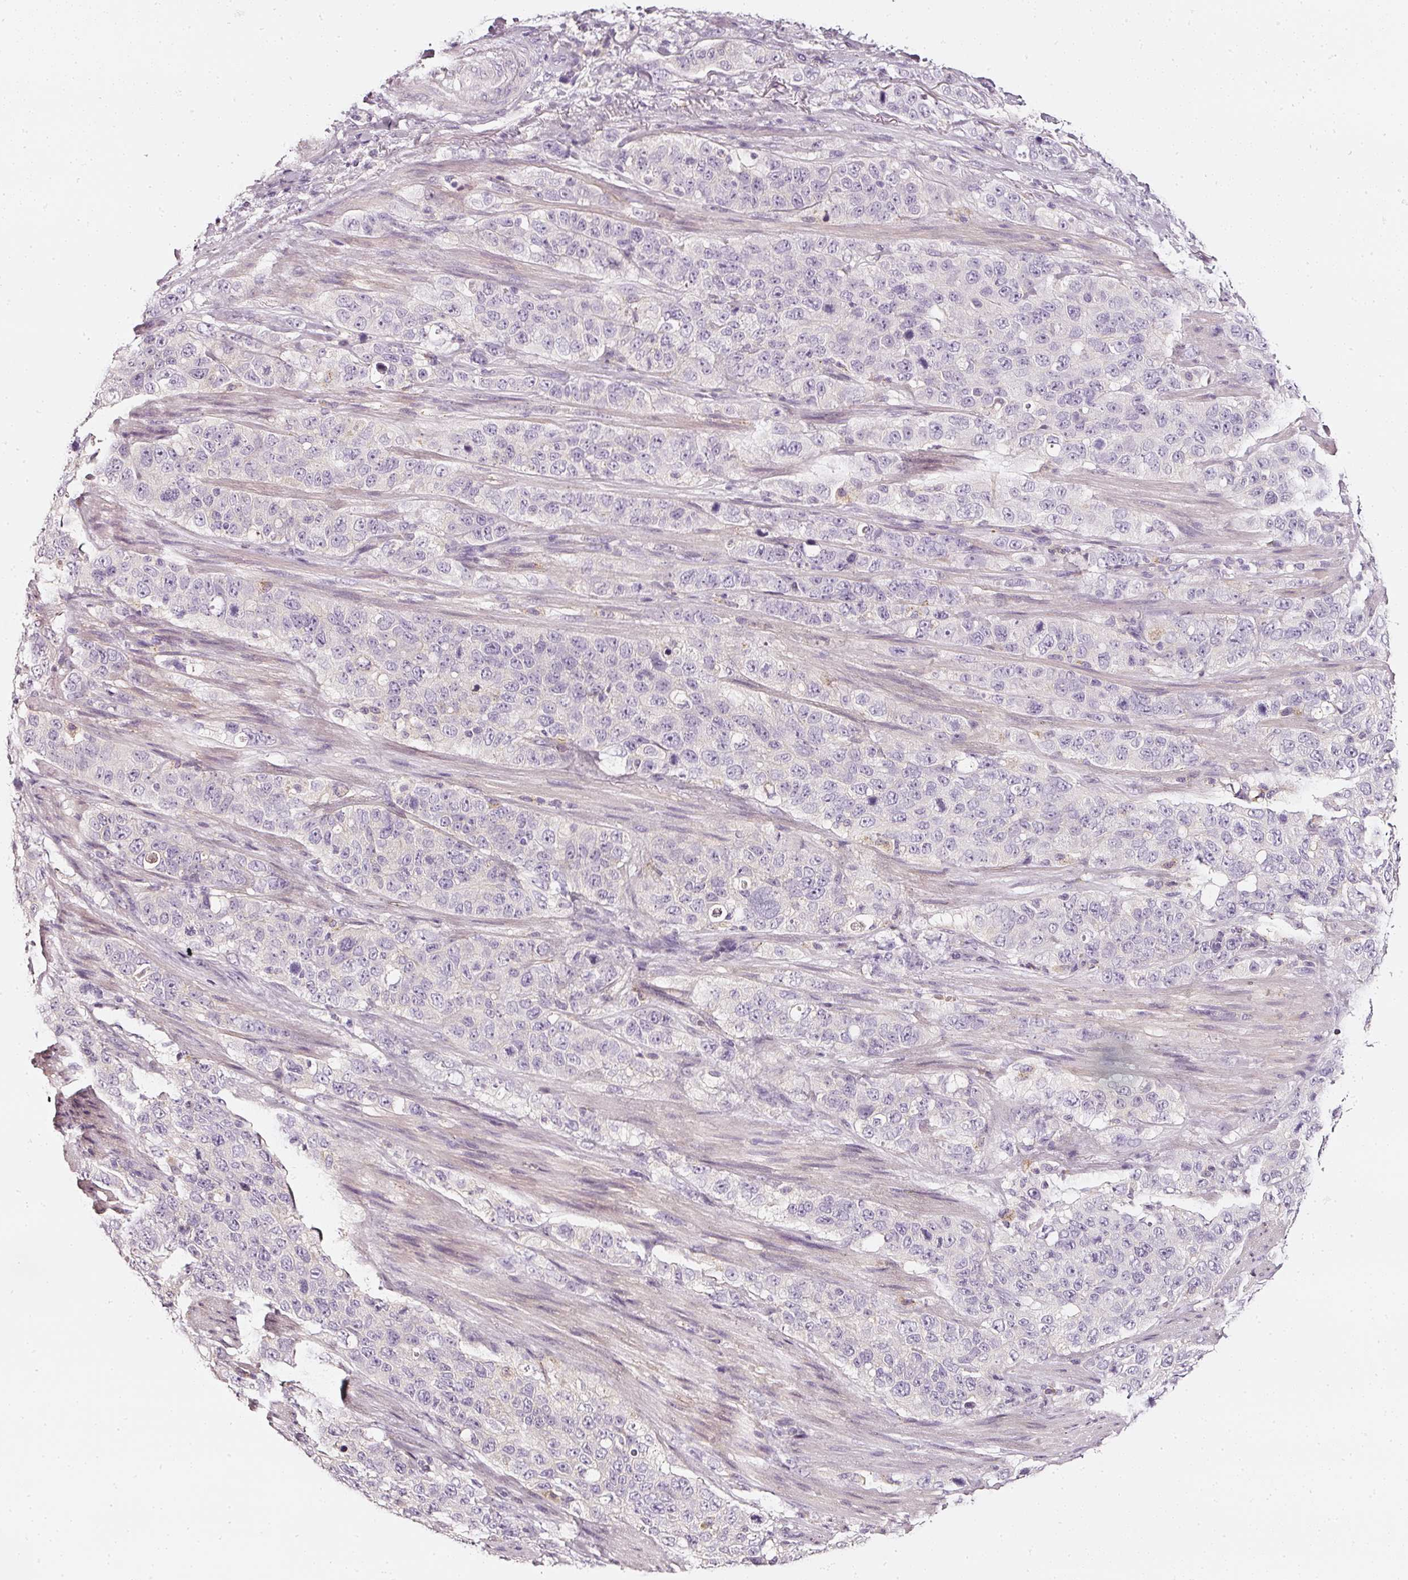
{"staining": {"intensity": "negative", "quantity": "none", "location": "none"}, "tissue": "stomach cancer", "cell_type": "Tumor cells", "image_type": "cancer", "snomed": [{"axis": "morphology", "description": "Adenocarcinoma, NOS"}, {"axis": "topography", "description": "Stomach"}], "caption": "Human stomach cancer stained for a protein using immunohistochemistry exhibits no positivity in tumor cells.", "gene": "CNP", "patient": {"sex": "male", "age": 48}}